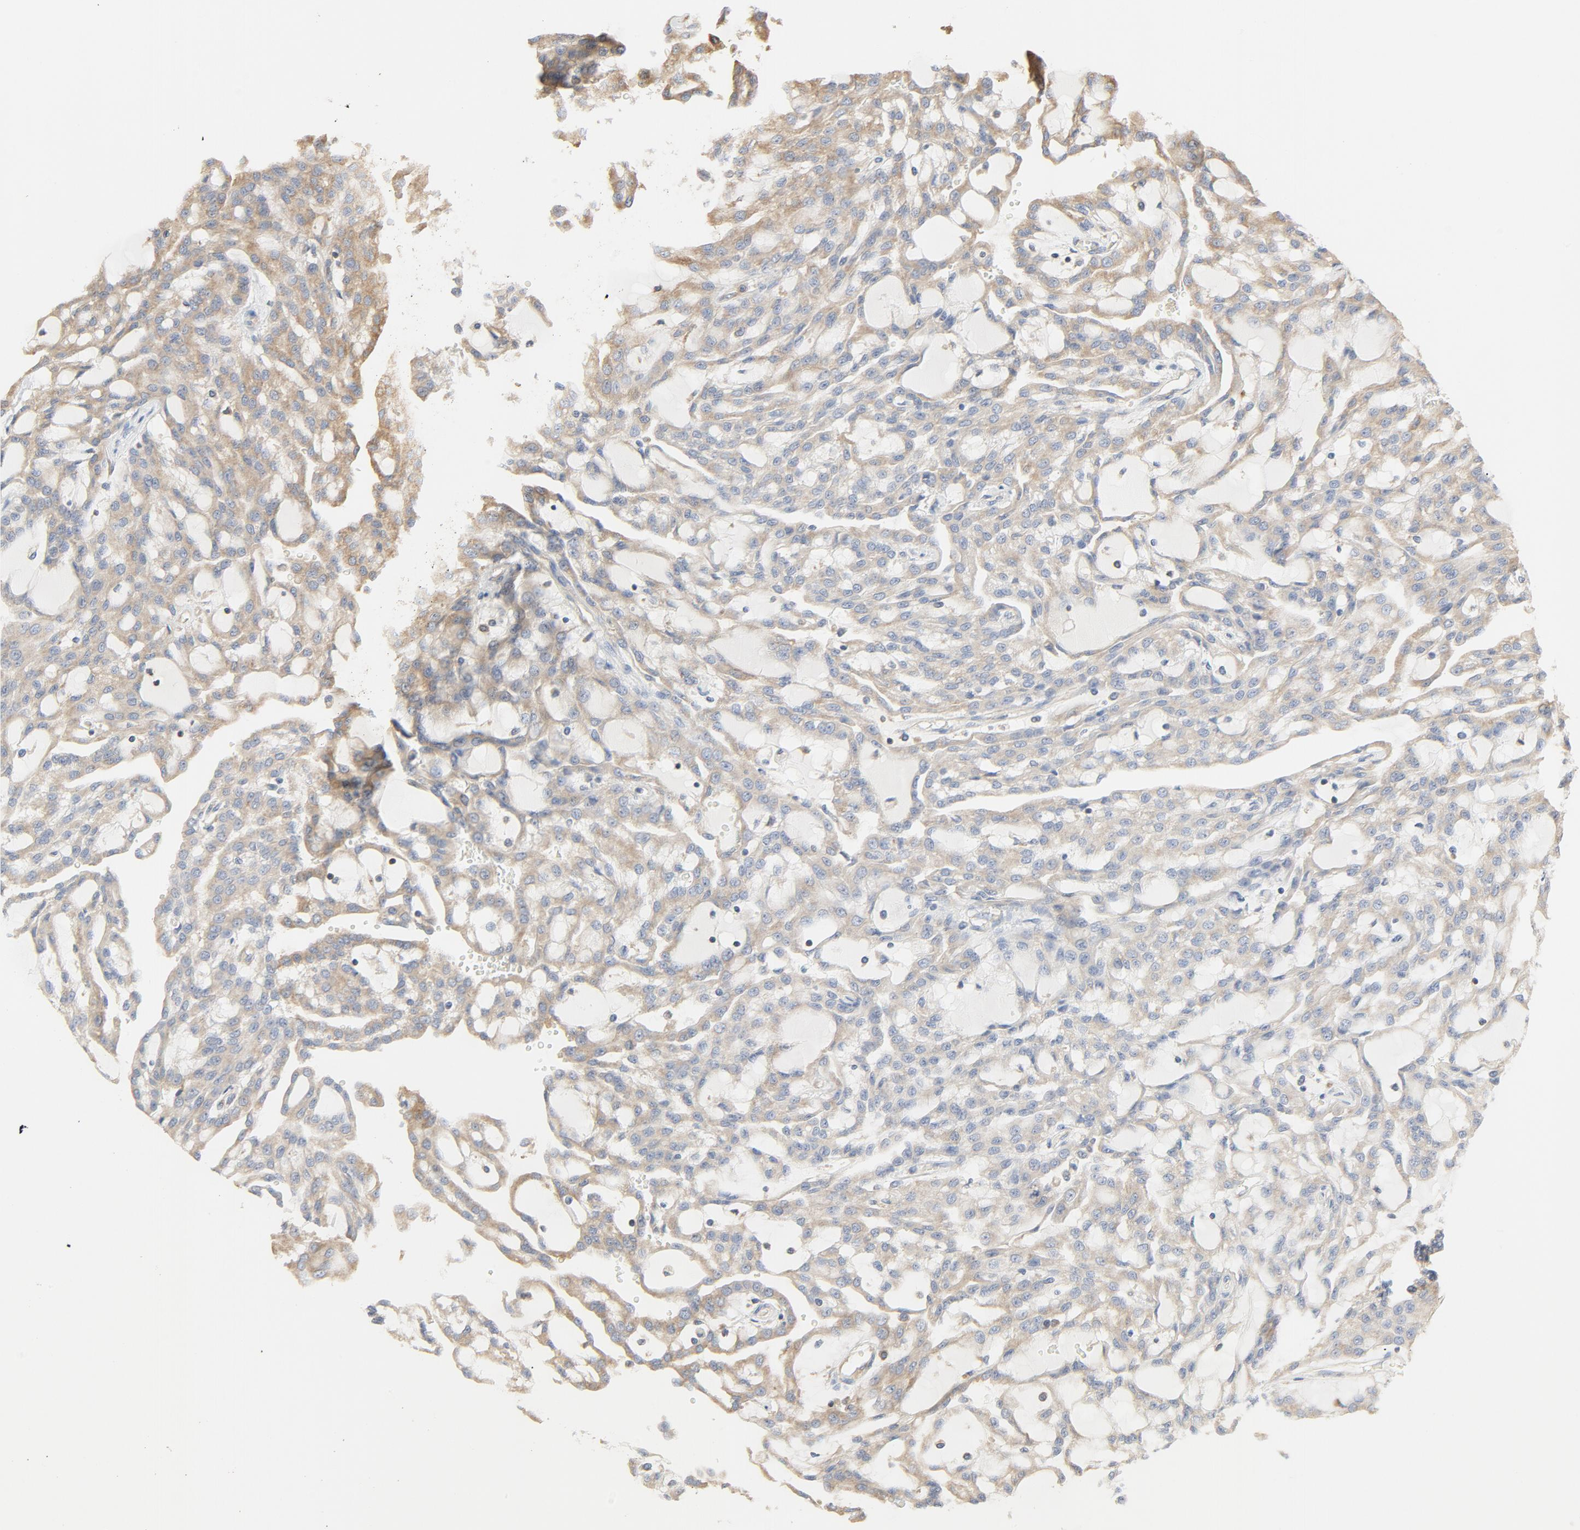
{"staining": {"intensity": "weak", "quantity": ">75%", "location": "cytoplasmic/membranous"}, "tissue": "renal cancer", "cell_type": "Tumor cells", "image_type": "cancer", "snomed": [{"axis": "morphology", "description": "Adenocarcinoma, NOS"}, {"axis": "topography", "description": "Kidney"}], "caption": "Adenocarcinoma (renal) stained with a brown dye shows weak cytoplasmic/membranous positive positivity in approximately >75% of tumor cells.", "gene": "RPS6", "patient": {"sex": "male", "age": 63}}